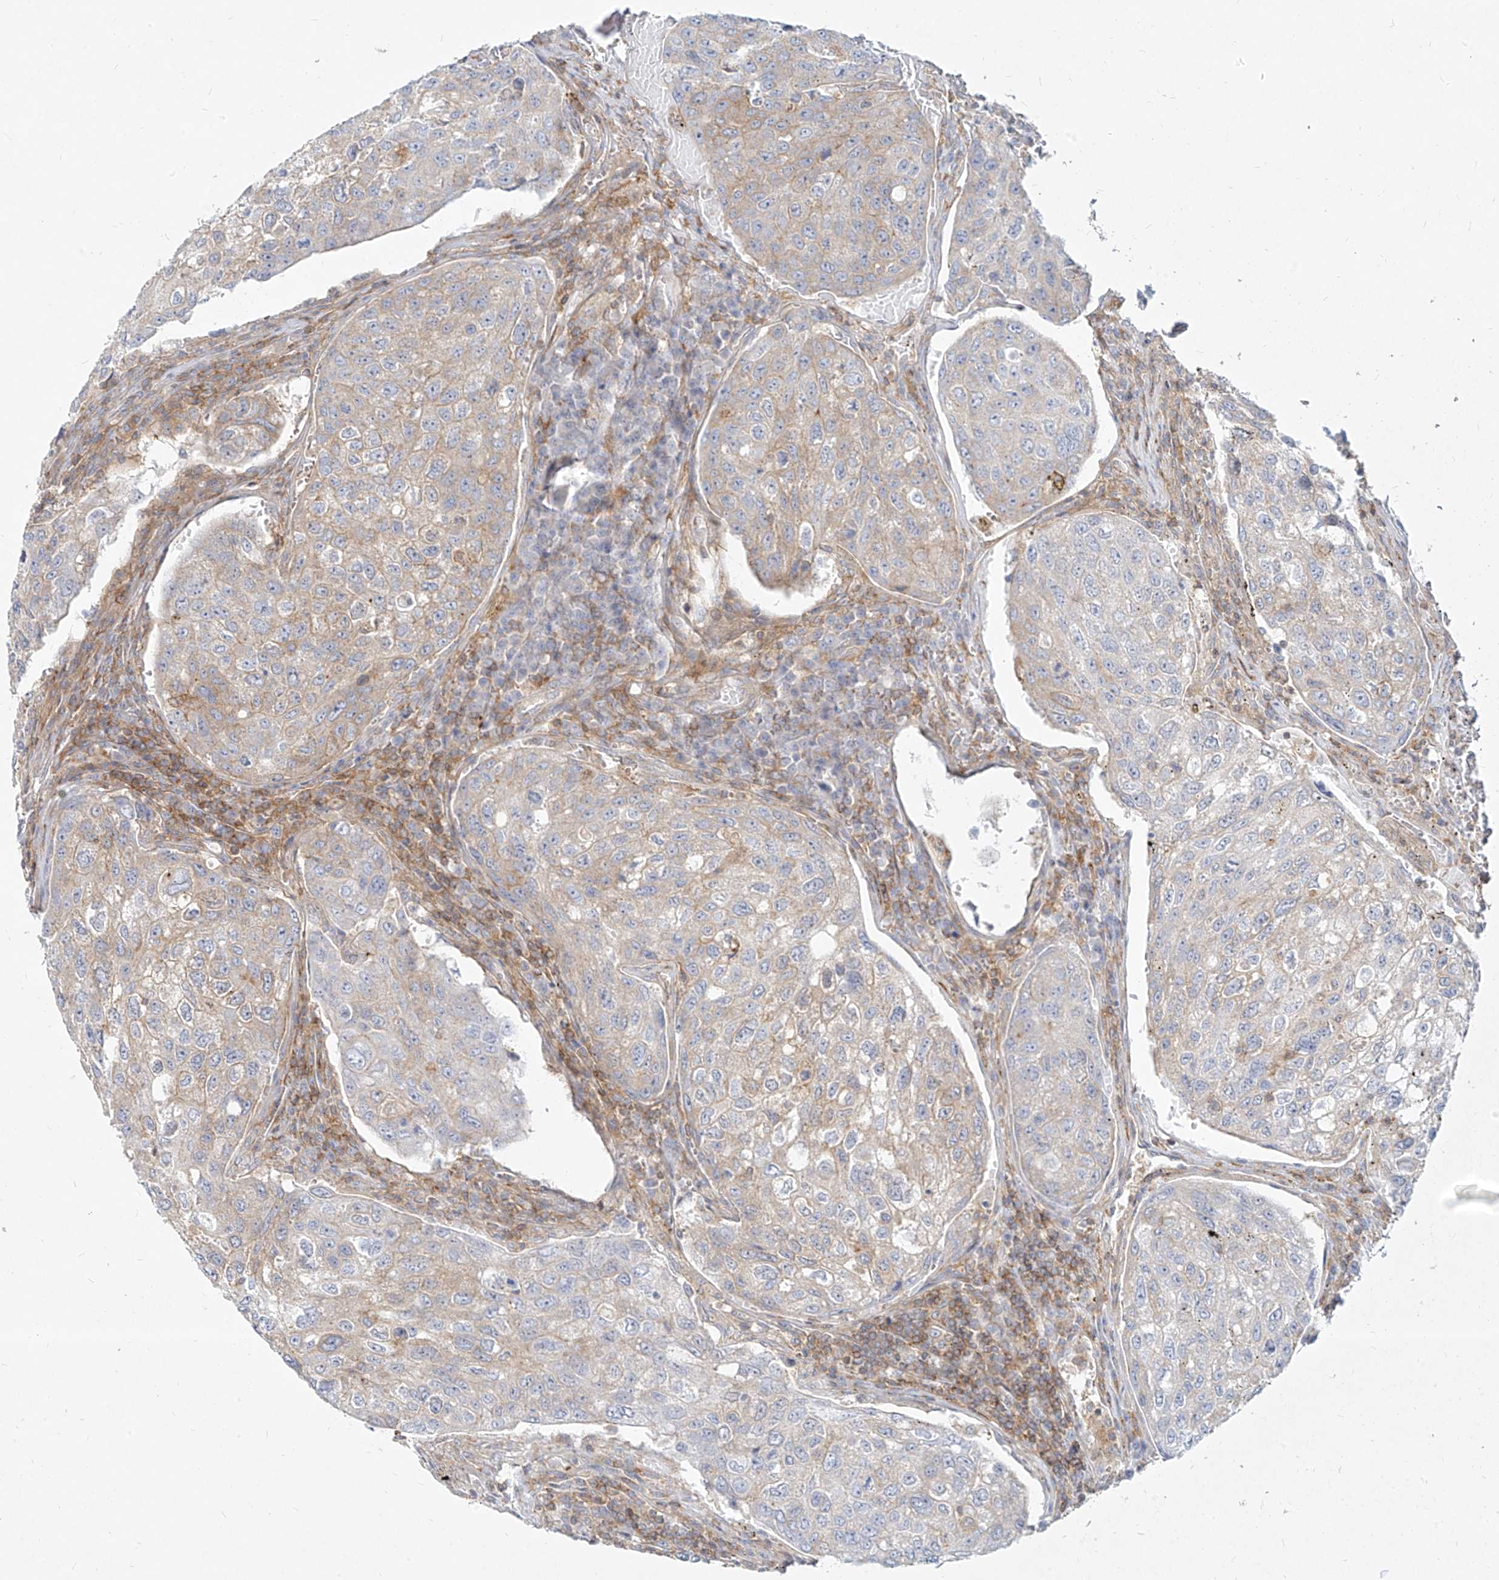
{"staining": {"intensity": "weak", "quantity": "<25%", "location": "cytoplasmic/membranous"}, "tissue": "urothelial cancer", "cell_type": "Tumor cells", "image_type": "cancer", "snomed": [{"axis": "morphology", "description": "Urothelial carcinoma, High grade"}, {"axis": "topography", "description": "Lymph node"}, {"axis": "topography", "description": "Urinary bladder"}], "caption": "This is an immunohistochemistry photomicrograph of high-grade urothelial carcinoma. There is no expression in tumor cells.", "gene": "SLC2A12", "patient": {"sex": "male", "age": 51}}